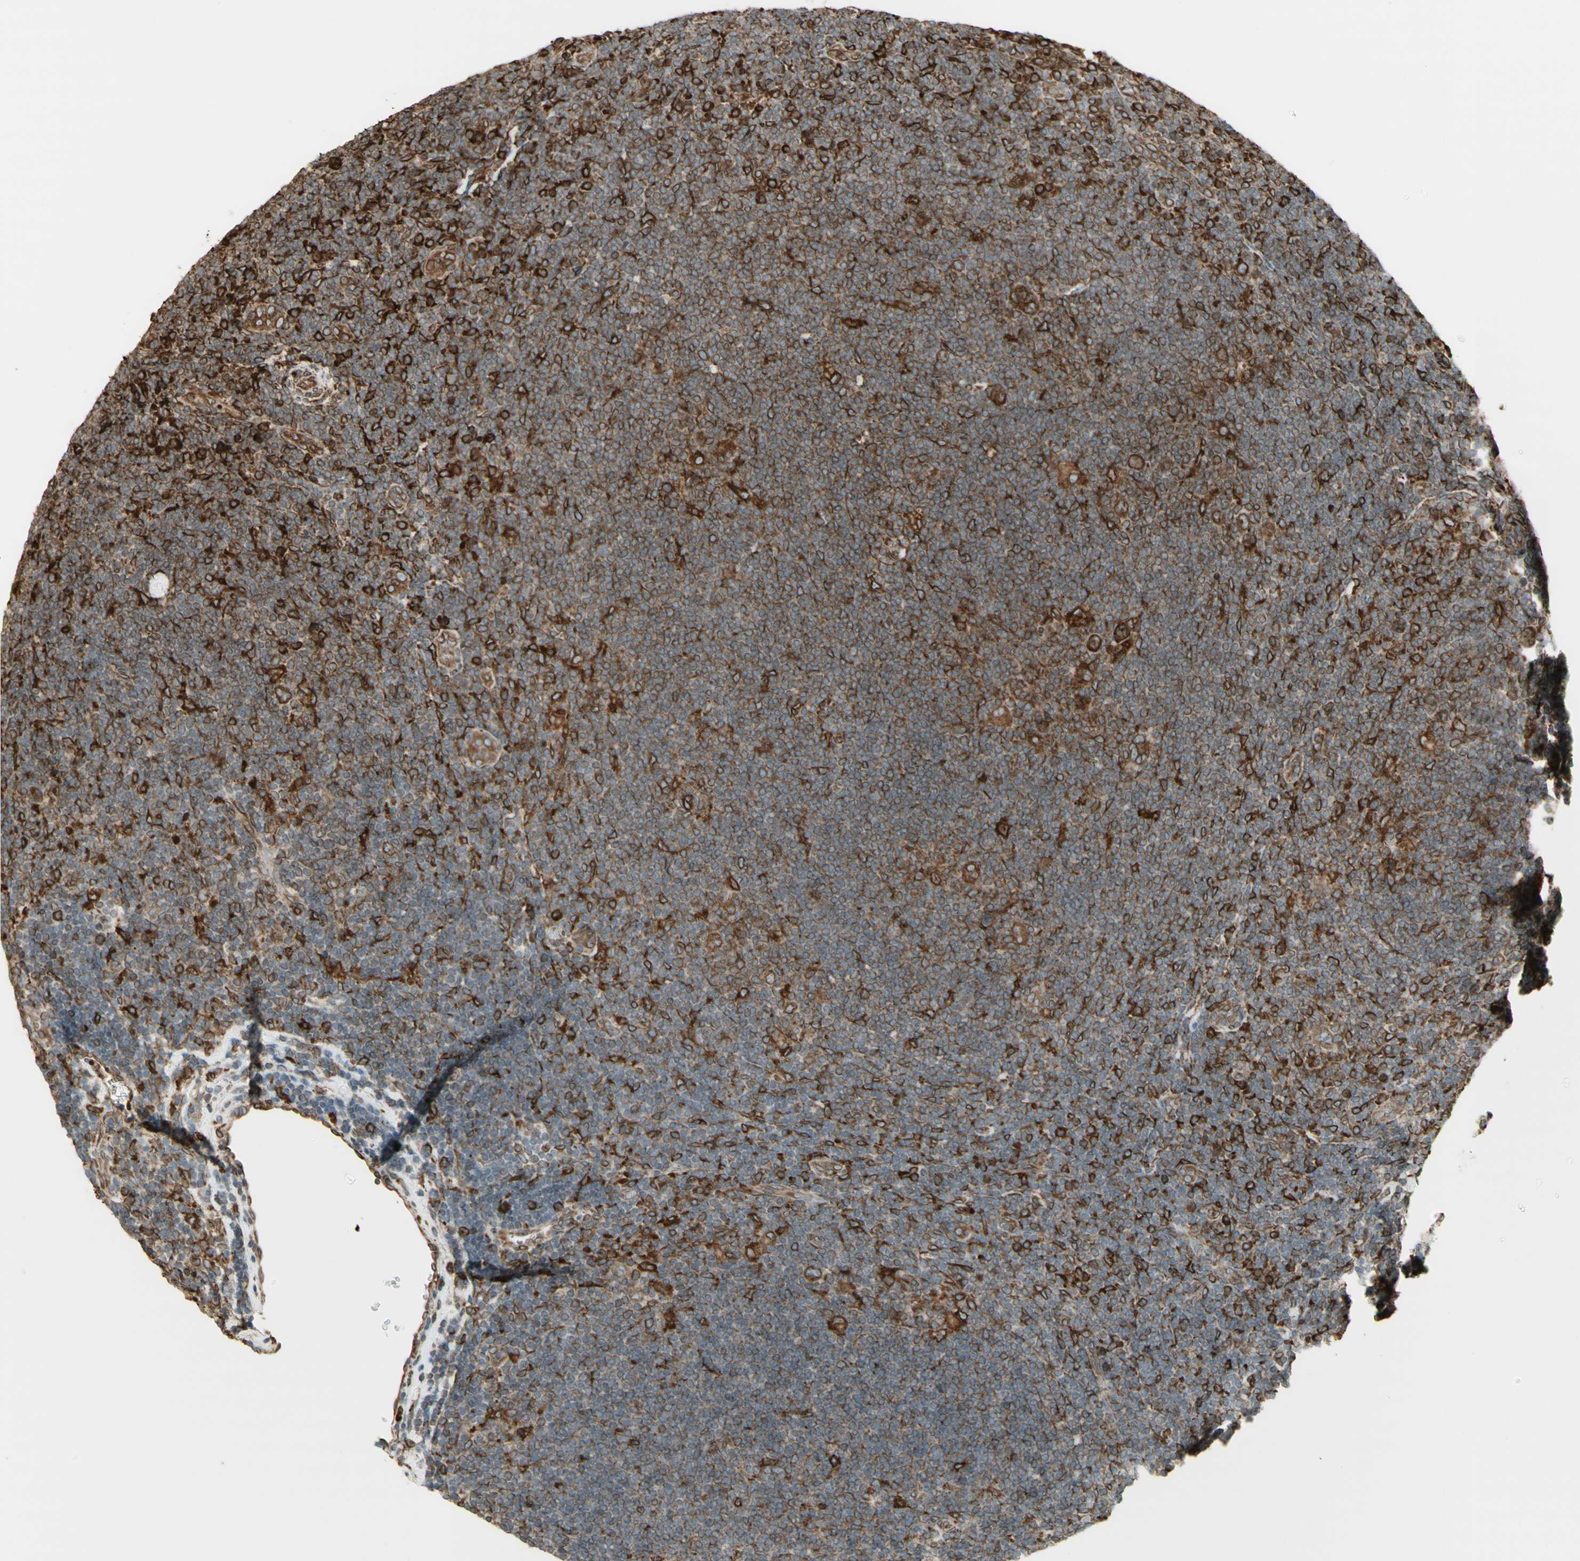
{"staining": {"intensity": "moderate", "quantity": ">75%", "location": "cytoplasmic/membranous"}, "tissue": "lymphoma", "cell_type": "Tumor cells", "image_type": "cancer", "snomed": [{"axis": "morphology", "description": "Hodgkin's disease, NOS"}, {"axis": "topography", "description": "Lymph node"}], "caption": "Tumor cells reveal medium levels of moderate cytoplasmic/membranous expression in approximately >75% of cells in human Hodgkin's disease.", "gene": "CANX", "patient": {"sex": "female", "age": 57}}